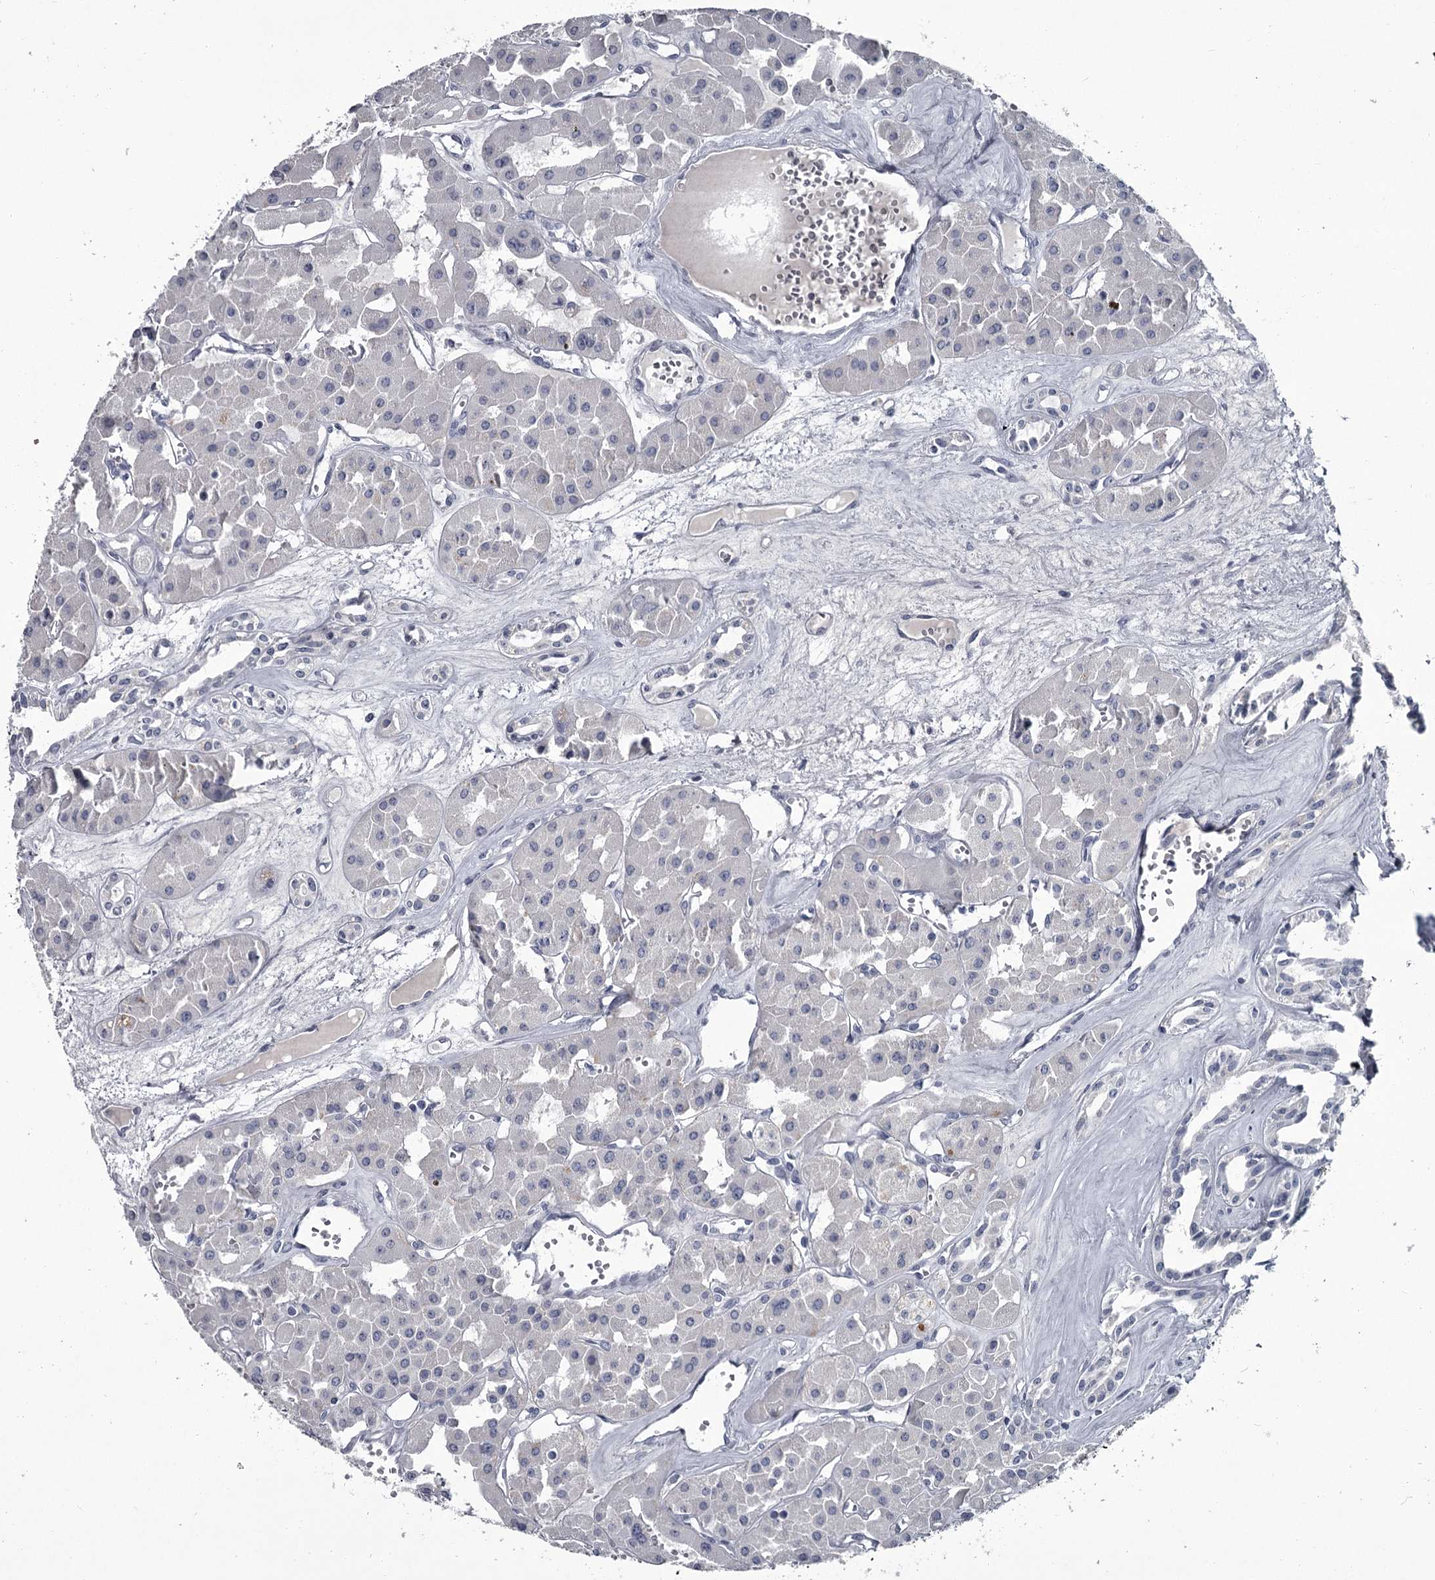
{"staining": {"intensity": "negative", "quantity": "none", "location": "none"}, "tissue": "renal cancer", "cell_type": "Tumor cells", "image_type": "cancer", "snomed": [{"axis": "morphology", "description": "Carcinoma, NOS"}, {"axis": "topography", "description": "Kidney"}], "caption": "Tumor cells are negative for protein expression in human renal cancer (carcinoma).", "gene": "DAO", "patient": {"sex": "female", "age": 75}}